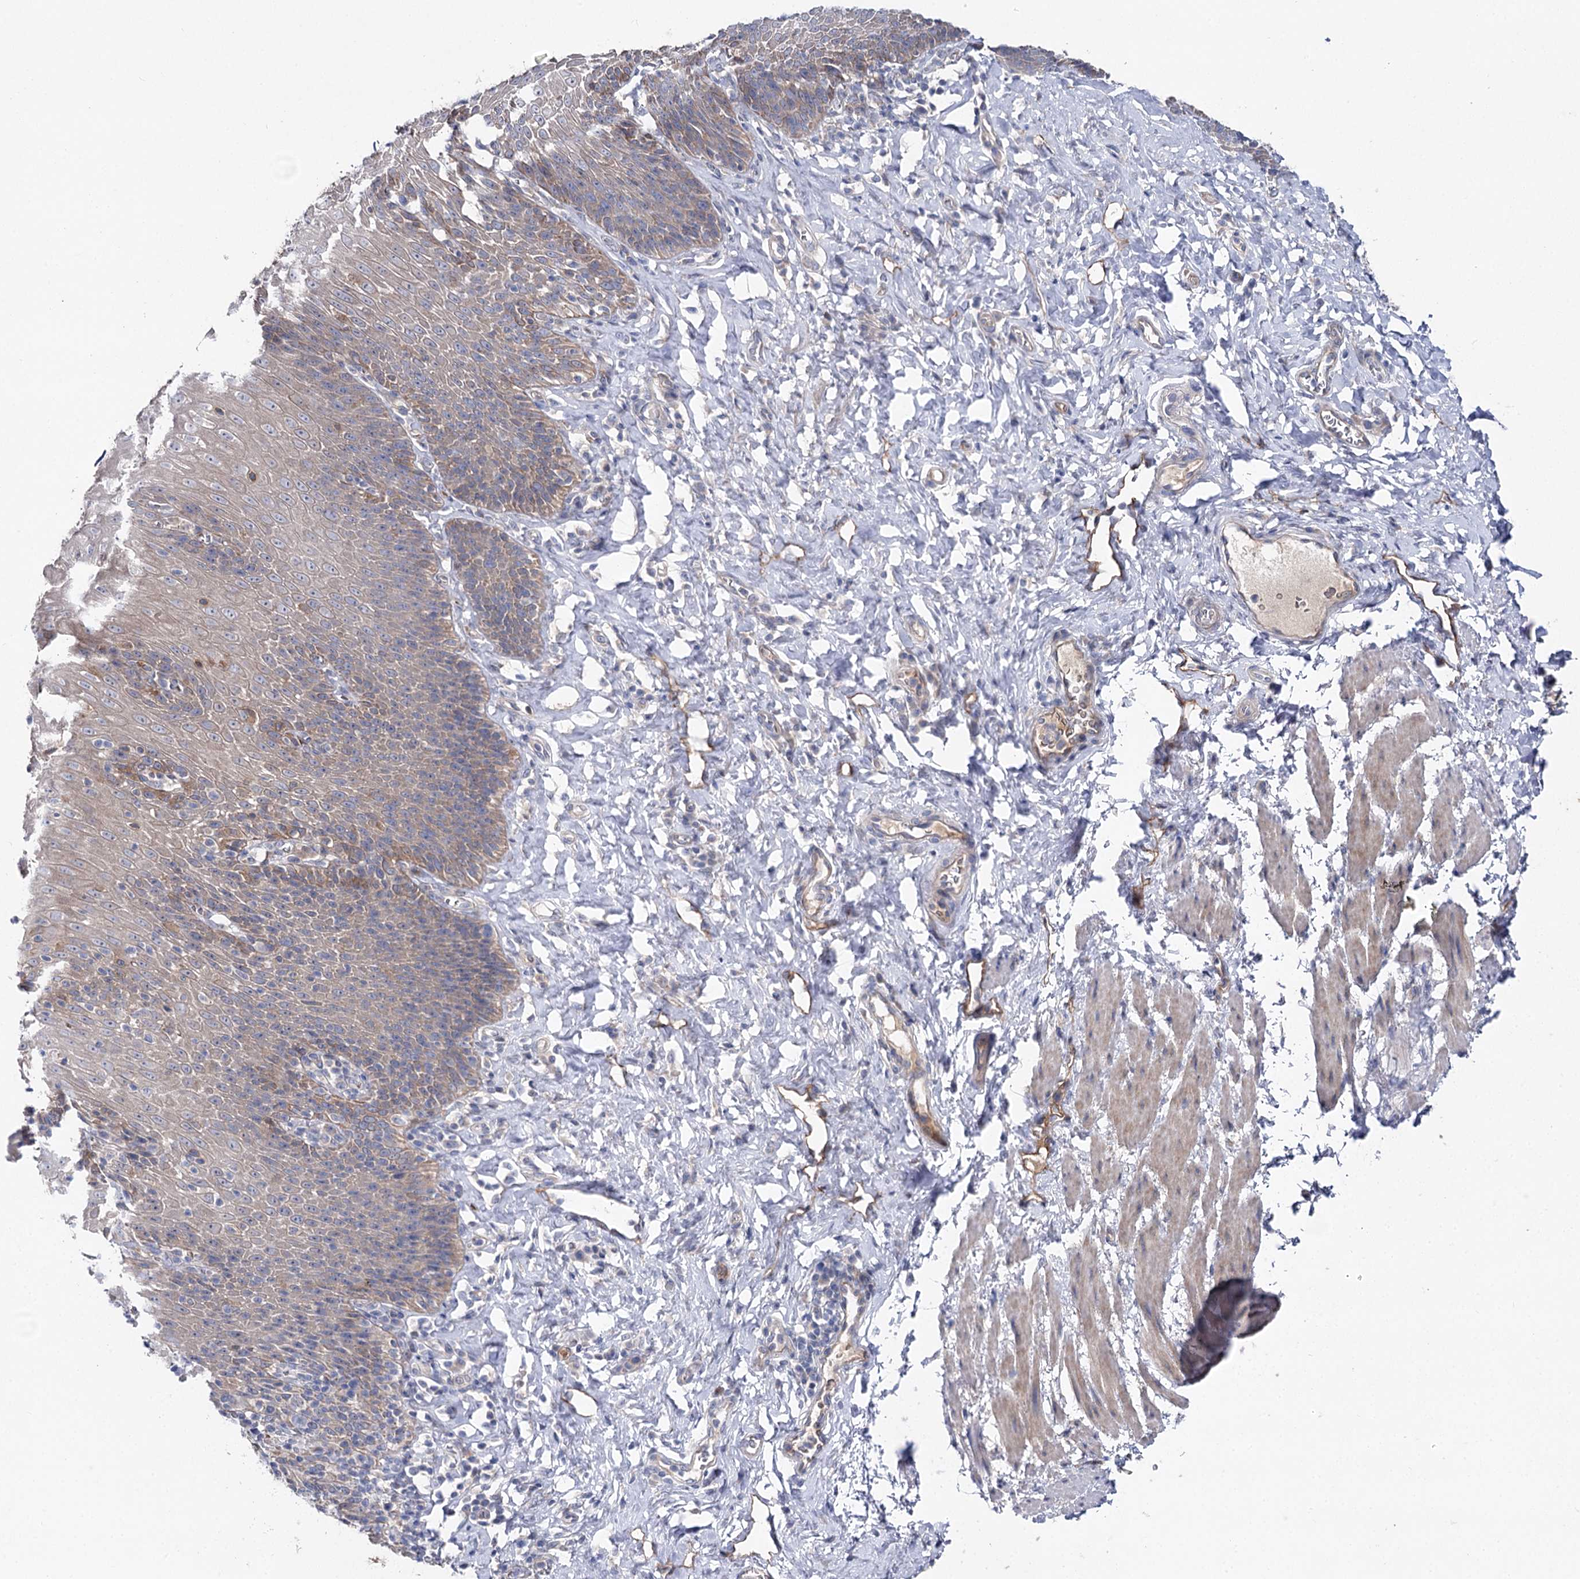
{"staining": {"intensity": "moderate", "quantity": "<25%", "location": "cytoplasmic/membranous"}, "tissue": "esophagus", "cell_type": "Squamous epithelial cells", "image_type": "normal", "snomed": [{"axis": "morphology", "description": "Normal tissue, NOS"}, {"axis": "topography", "description": "Esophagus"}], "caption": "A brown stain labels moderate cytoplasmic/membranous staining of a protein in squamous epithelial cells of benign human esophagus.", "gene": "LRRC14B", "patient": {"sex": "female", "age": 61}}